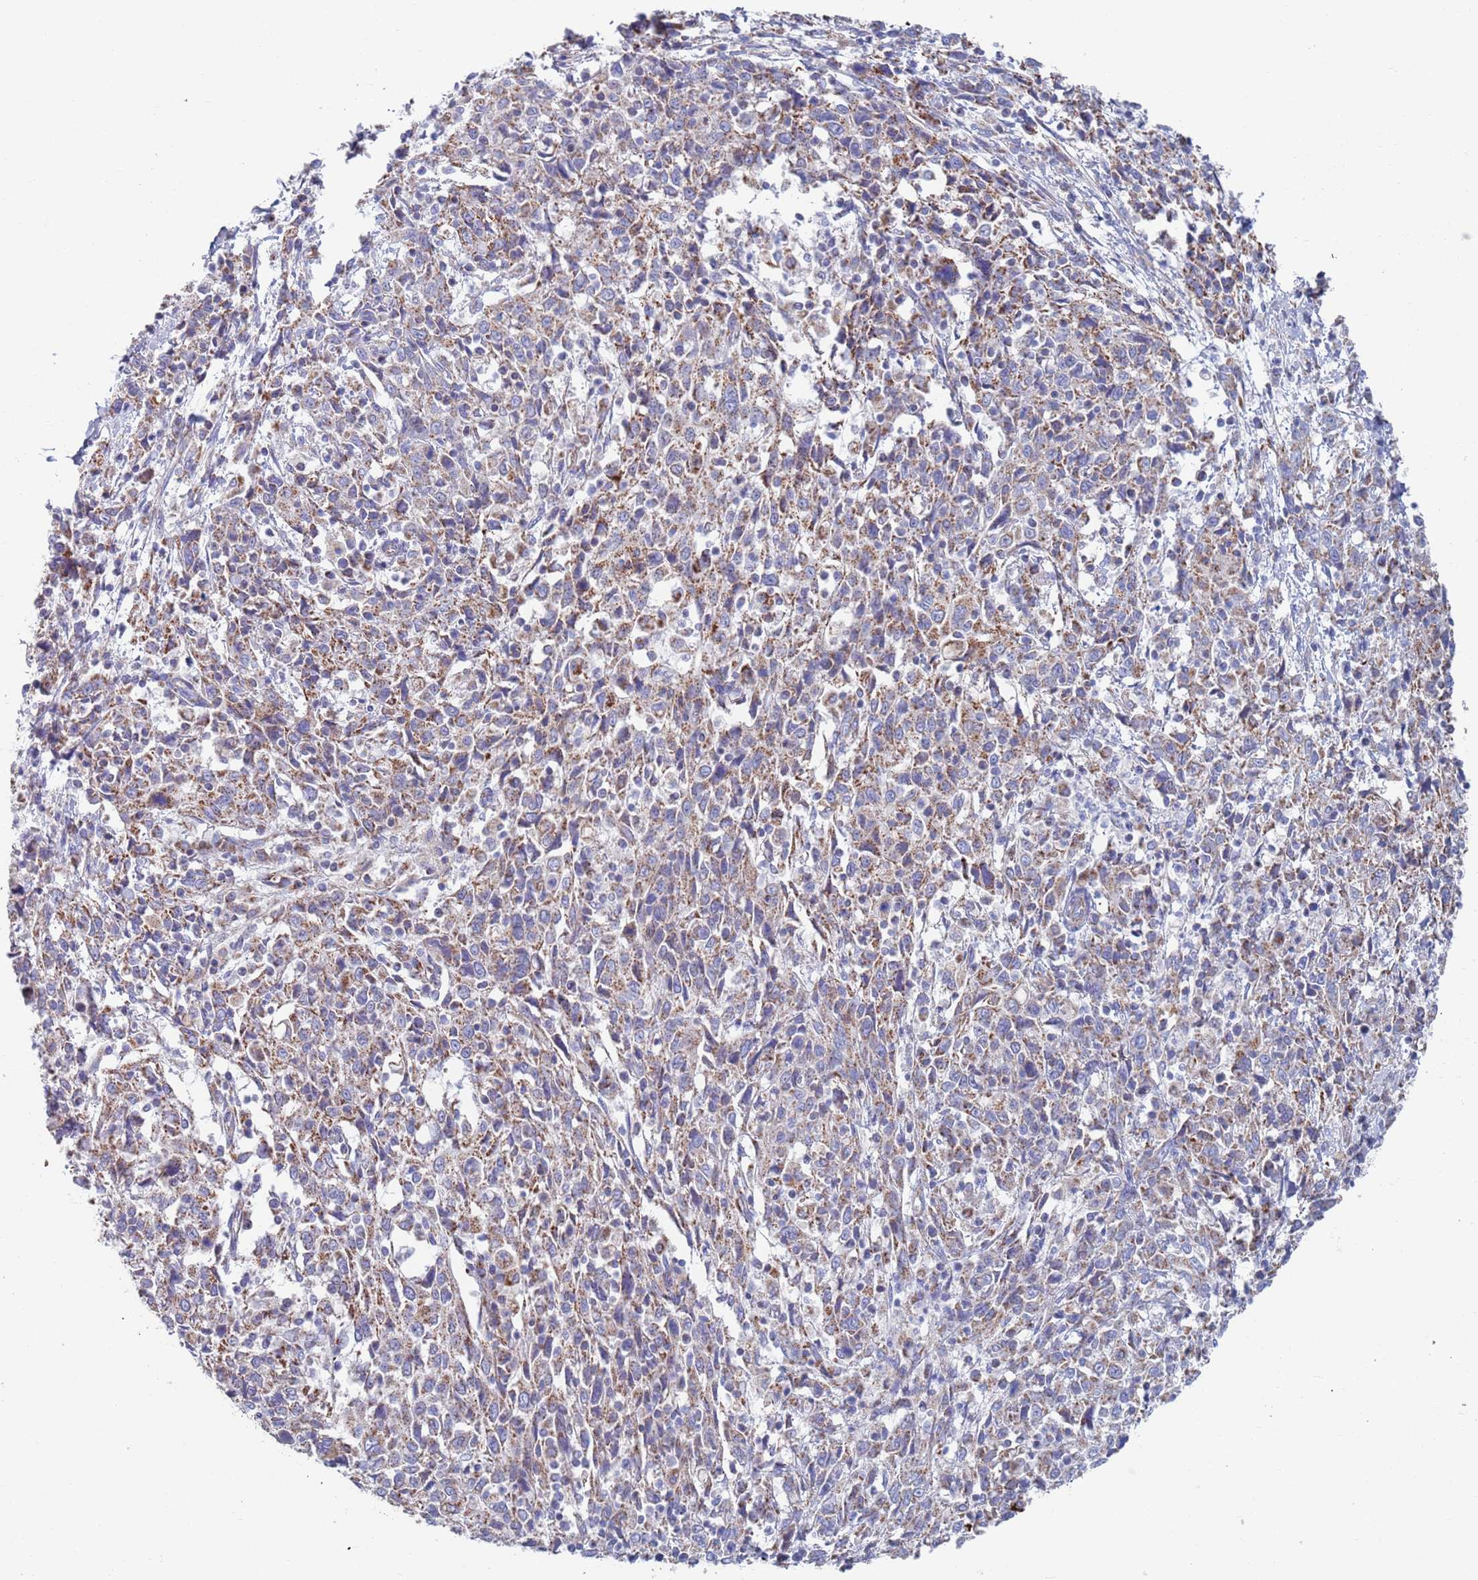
{"staining": {"intensity": "moderate", "quantity": ">75%", "location": "cytoplasmic/membranous"}, "tissue": "cervical cancer", "cell_type": "Tumor cells", "image_type": "cancer", "snomed": [{"axis": "morphology", "description": "Squamous cell carcinoma, NOS"}, {"axis": "topography", "description": "Cervix"}], "caption": "This is a histology image of immunohistochemistry staining of cervical cancer (squamous cell carcinoma), which shows moderate expression in the cytoplasmic/membranous of tumor cells.", "gene": "MRPL22", "patient": {"sex": "female", "age": 46}}